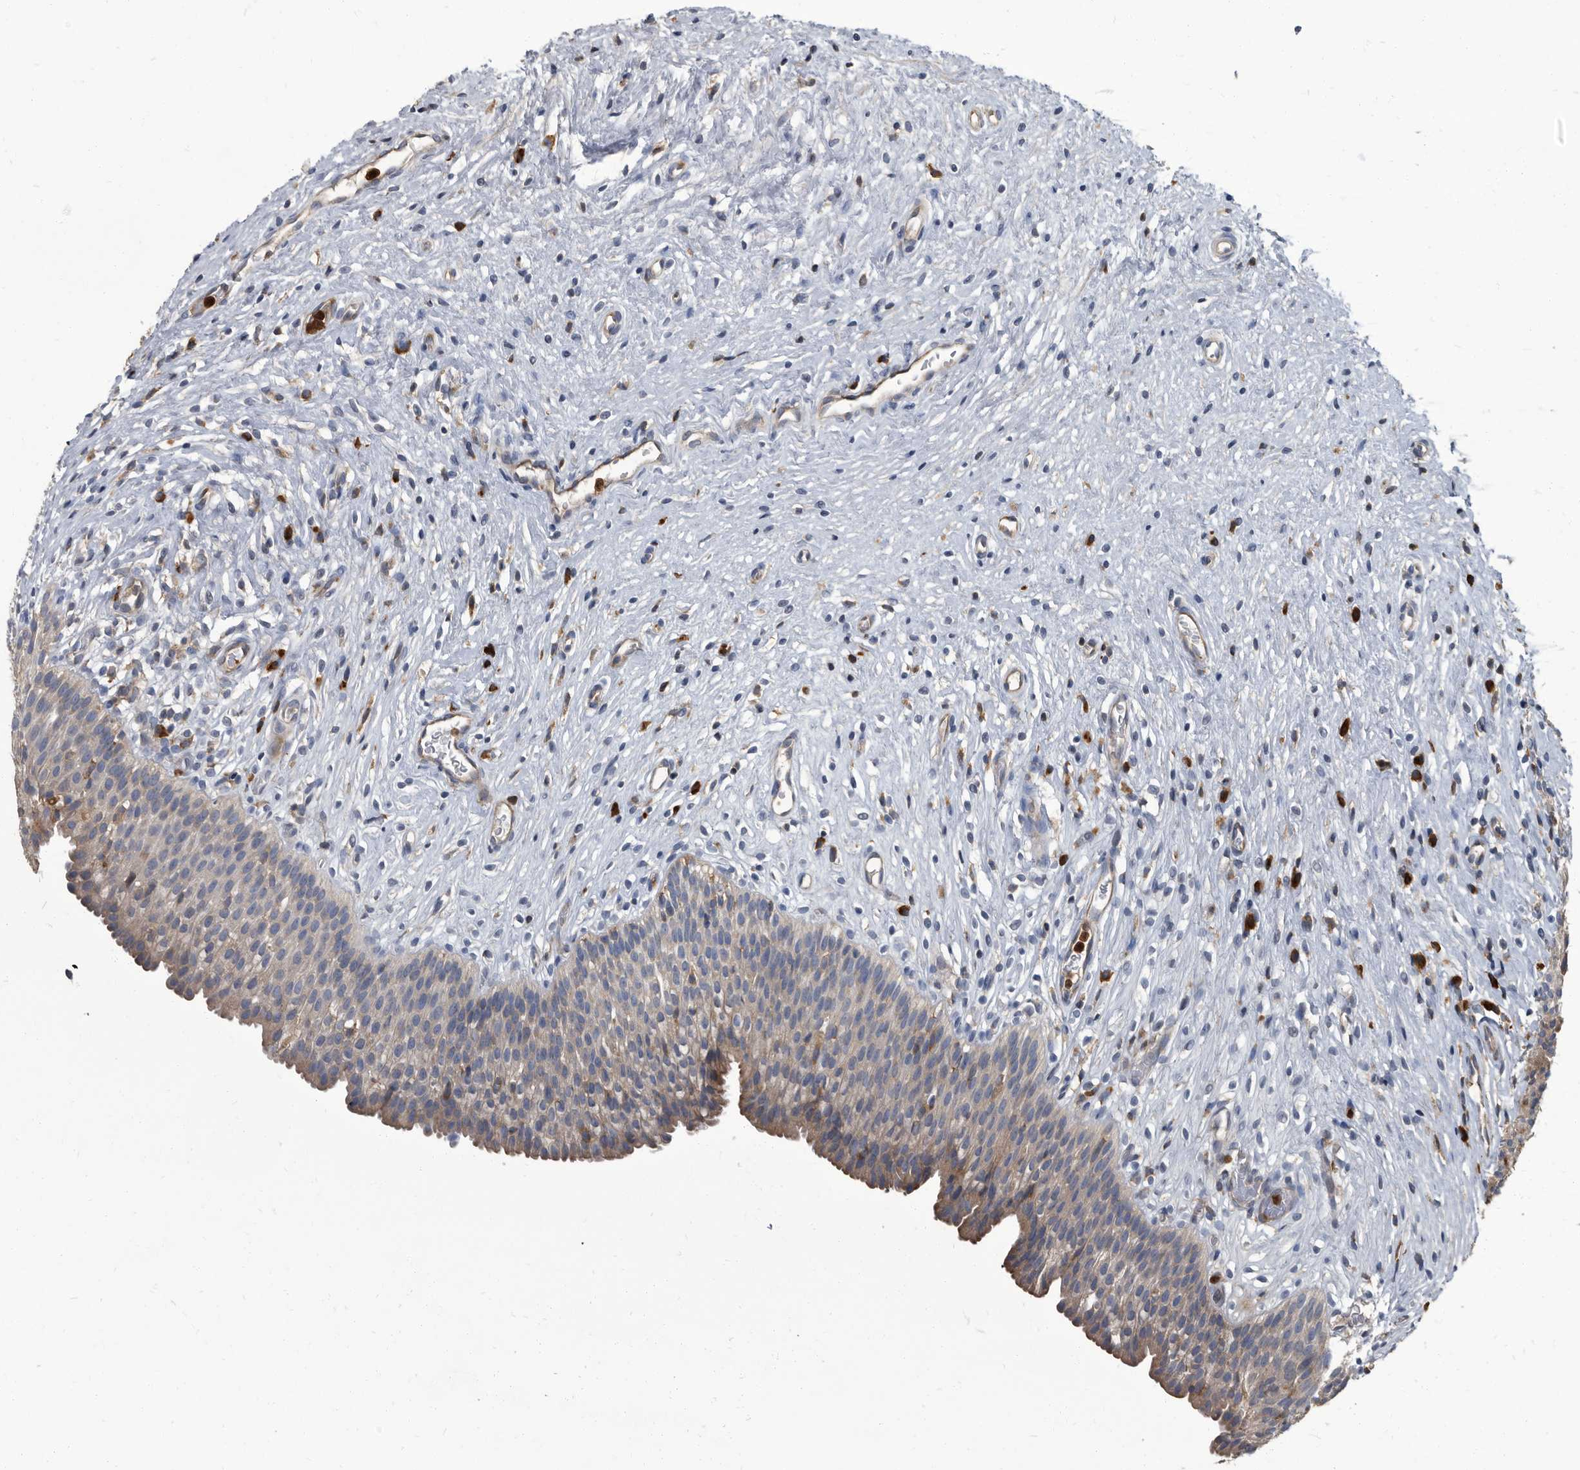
{"staining": {"intensity": "moderate", "quantity": "<25%", "location": "cytoplasmic/membranous"}, "tissue": "urinary bladder", "cell_type": "Urothelial cells", "image_type": "normal", "snomed": [{"axis": "morphology", "description": "Normal tissue, NOS"}, {"axis": "topography", "description": "Urinary bladder"}], "caption": "Immunohistochemistry of normal human urinary bladder shows low levels of moderate cytoplasmic/membranous positivity in approximately <25% of urothelial cells.", "gene": "CDV3", "patient": {"sex": "male", "age": 1}}